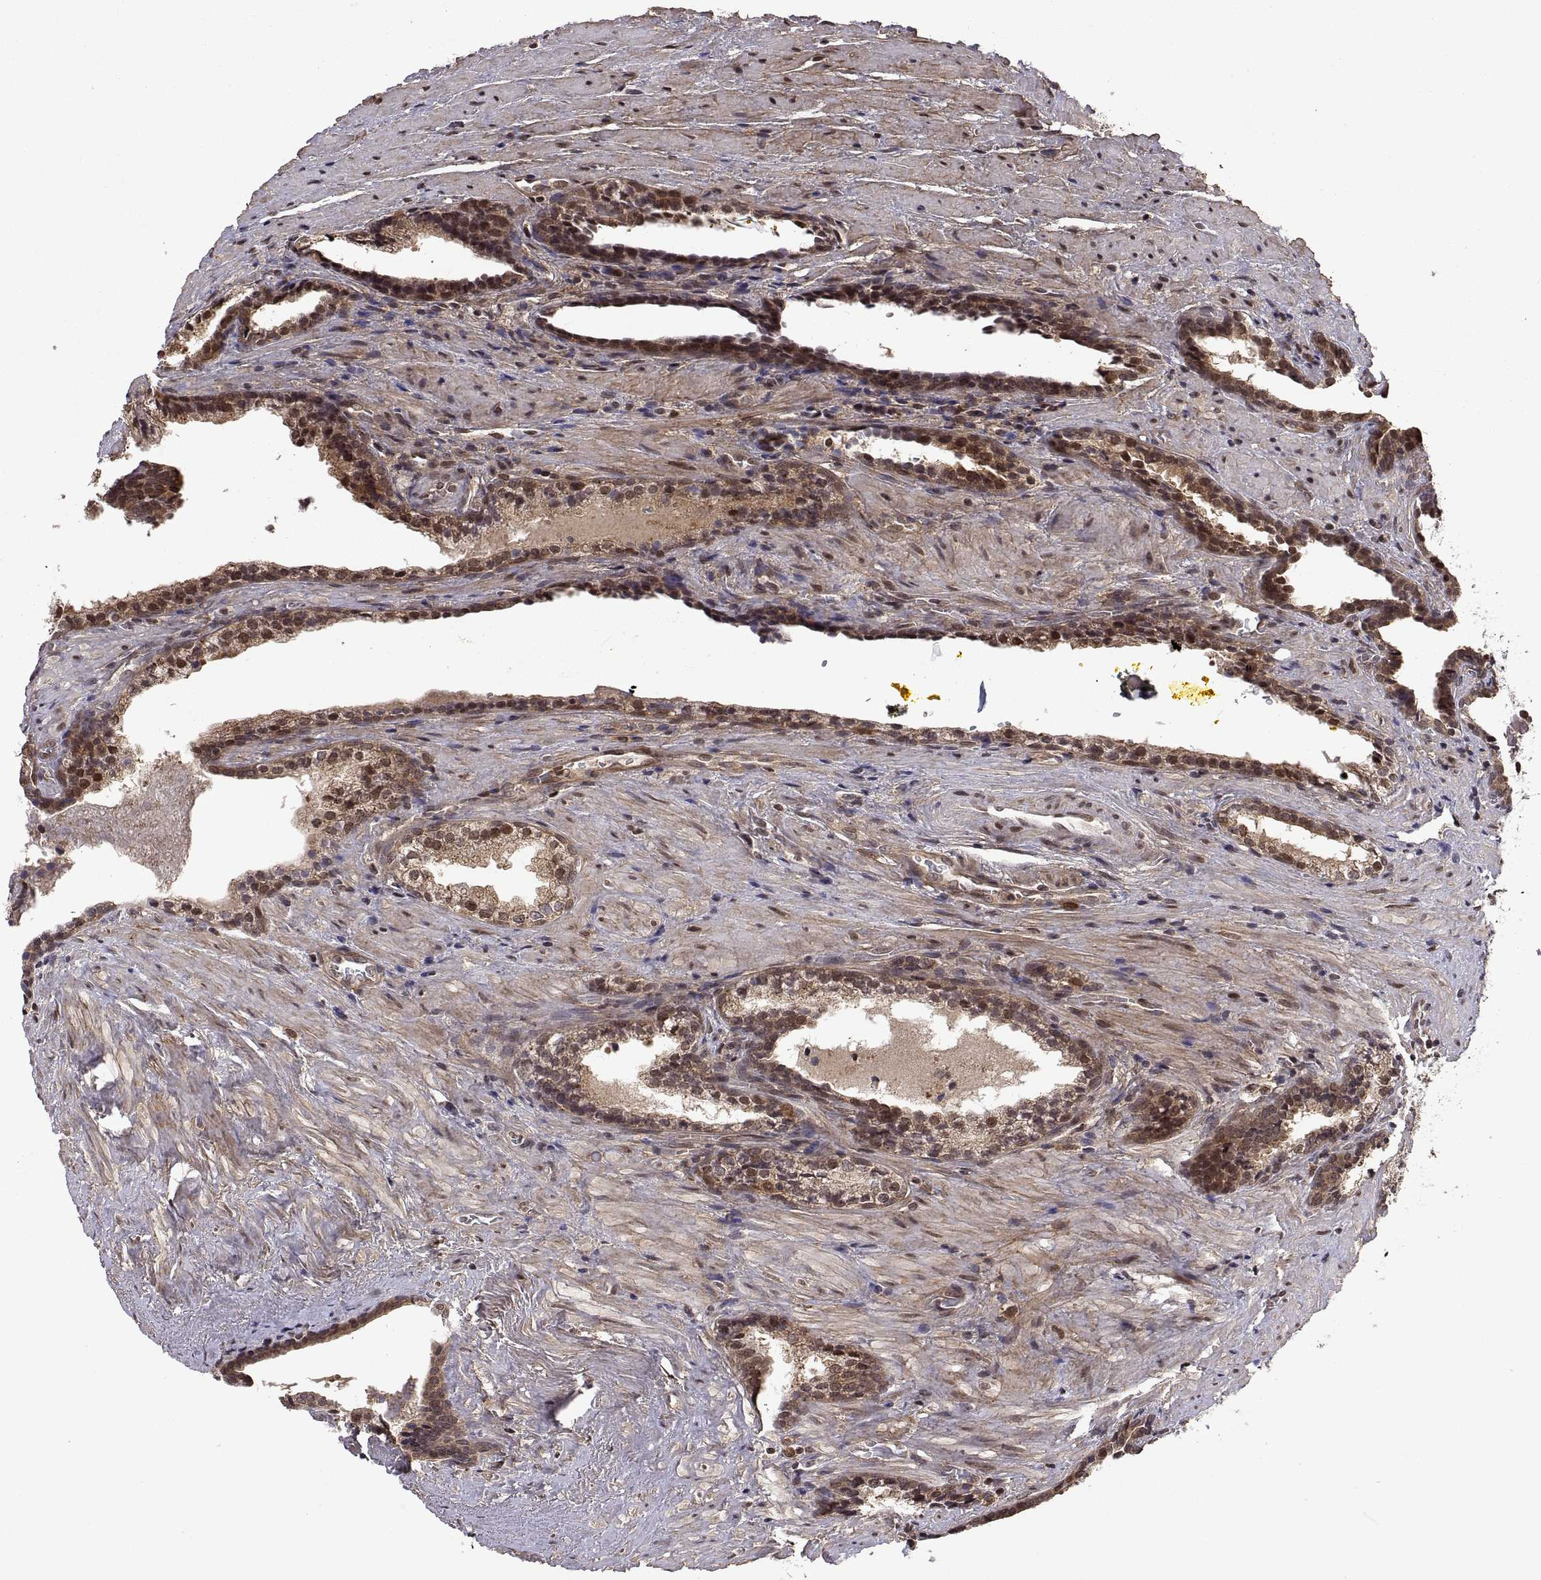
{"staining": {"intensity": "moderate", "quantity": "25%-75%", "location": "cytoplasmic/membranous,nuclear"}, "tissue": "prostate cancer", "cell_type": "Tumor cells", "image_type": "cancer", "snomed": [{"axis": "morphology", "description": "Adenocarcinoma, NOS"}, {"axis": "topography", "description": "Prostate and seminal vesicle, NOS"}], "caption": "Moderate cytoplasmic/membranous and nuclear protein expression is identified in approximately 25%-75% of tumor cells in prostate adenocarcinoma.", "gene": "ZNRF2", "patient": {"sex": "male", "age": 63}}